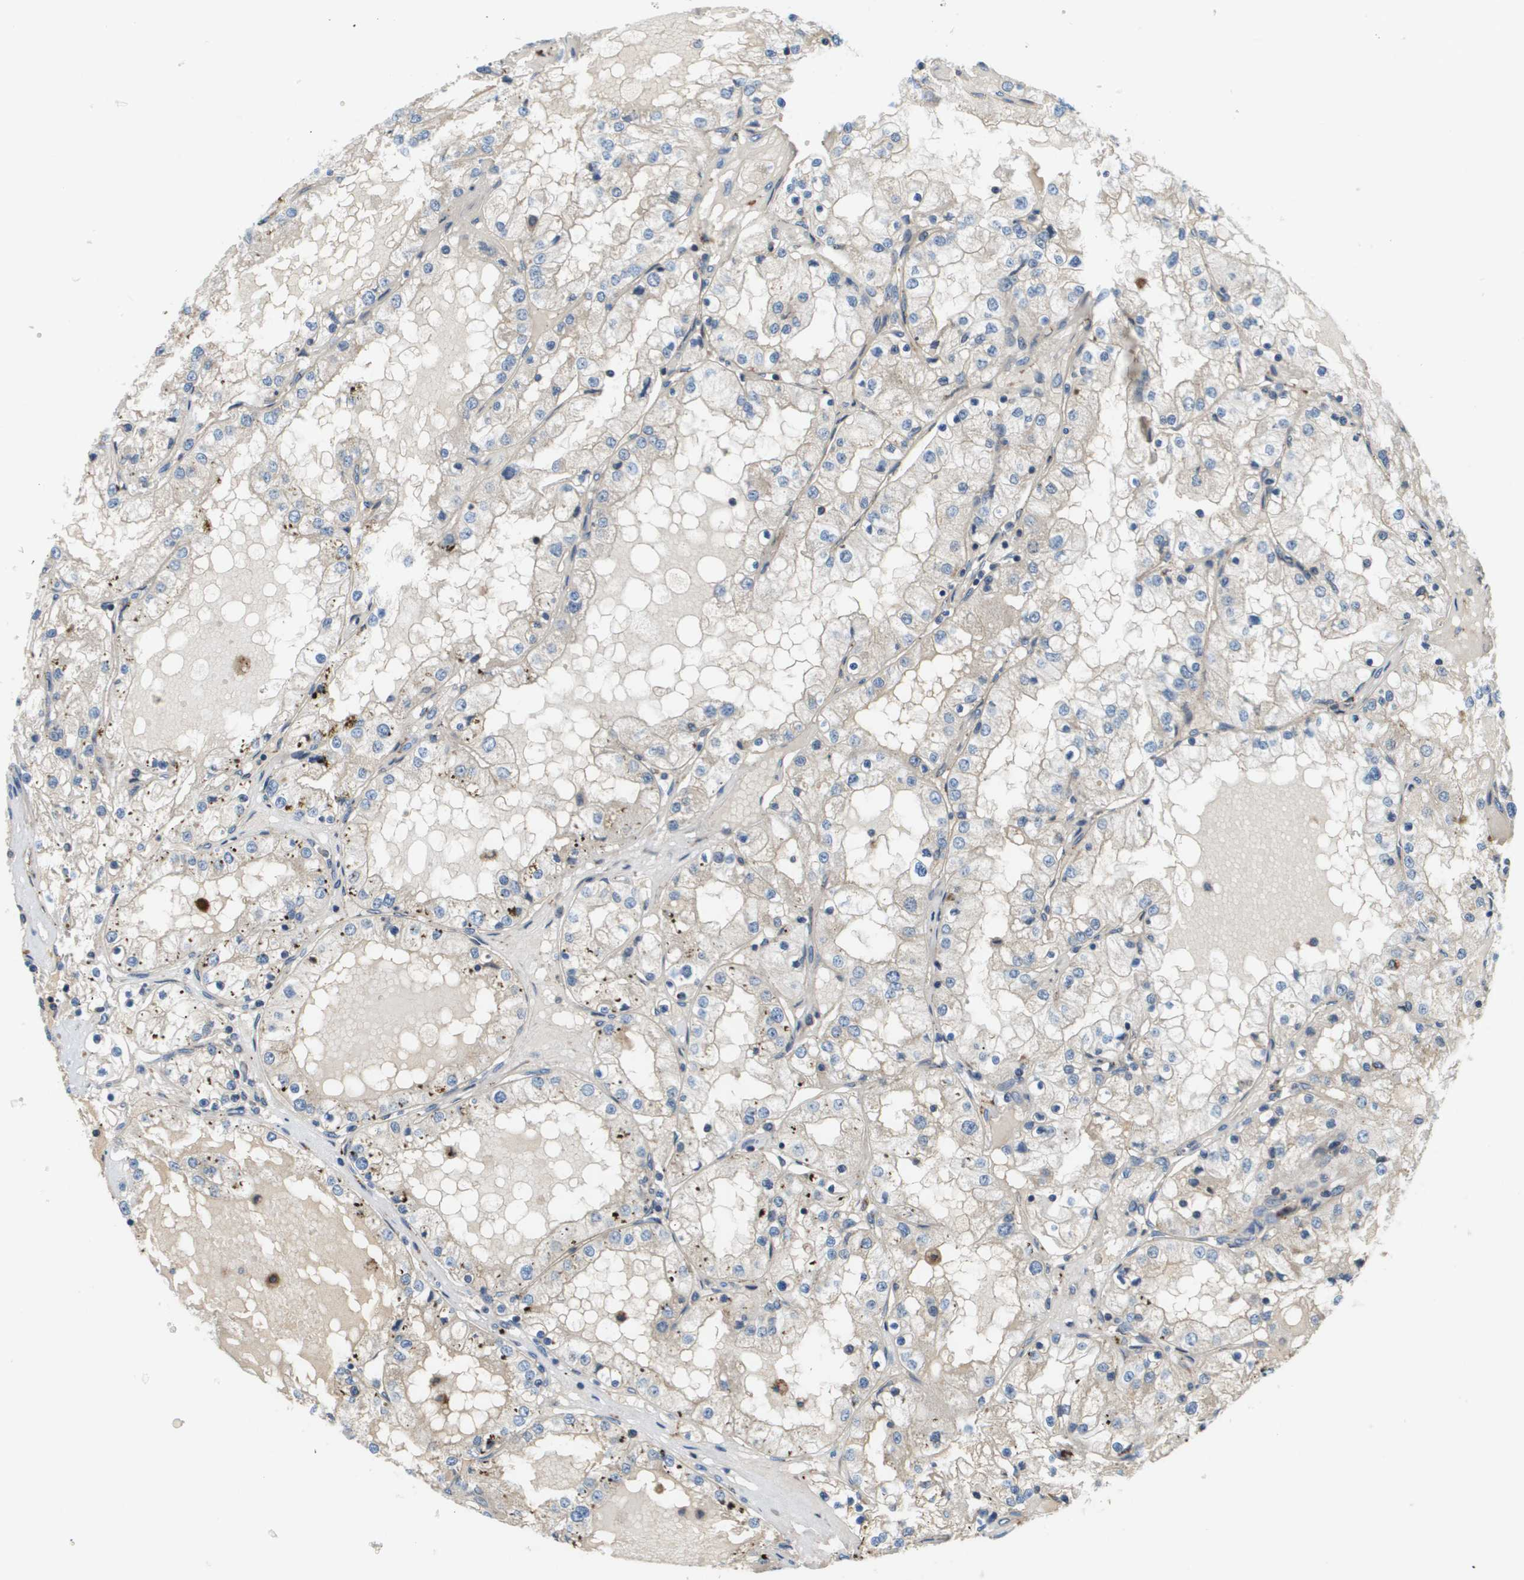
{"staining": {"intensity": "negative", "quantity": "none", "location": "none"}, "tissue": "renal cancer", "cell_type": "Tumor cells", "image_type": "cancer", "snomed": [{"axis": "morphology", "description": "Adenocarcinoma, NOS"}, {"axis": "topography", "description": "Kidney"}], "caption": "Immunohistochemical staining of human renal cancer (adenocarcinoma) reveals no significant staining in tumor cells.", "gene": "SLC25A20", "patient": {"sex": "male", "age": 68}}